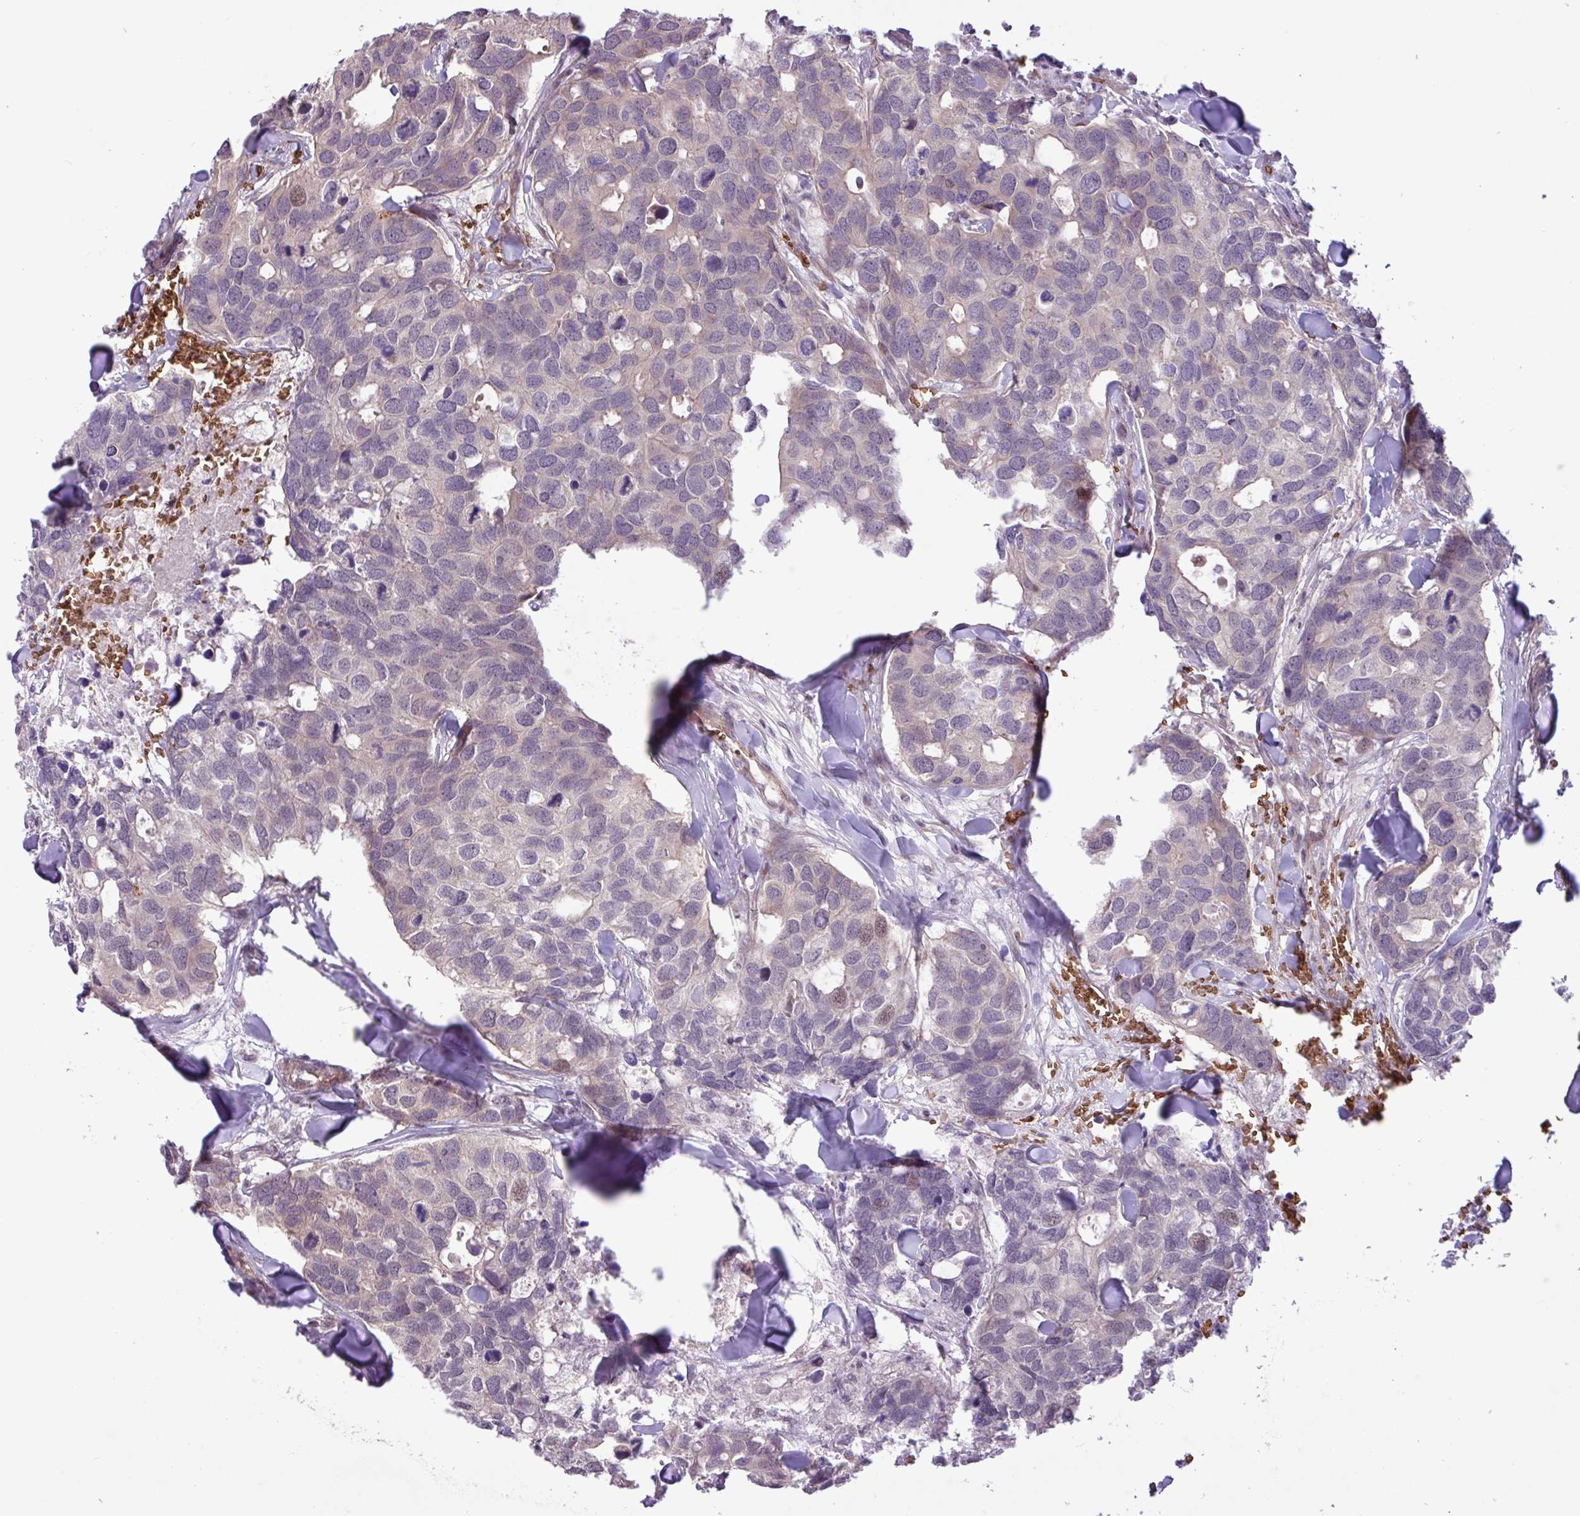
{"staining": {"intensity": "negative", "quantity": "none", "location": "none"}, "tissue": "breast cancer", "cell_type": "Tumor cells", "image_type": "cancer", "snomed": [{"axis": "morphology", "description": "Duct carcinoma"}, {"axis": "topography", "description": "Breast"}], "caption": "A photomicrograph of human breast cancer (invasive ductal carcinoma) is negative for staining in tumor cells.", "gene": "RAD21L1", "patient": {"sex": "female", "age": 83}}